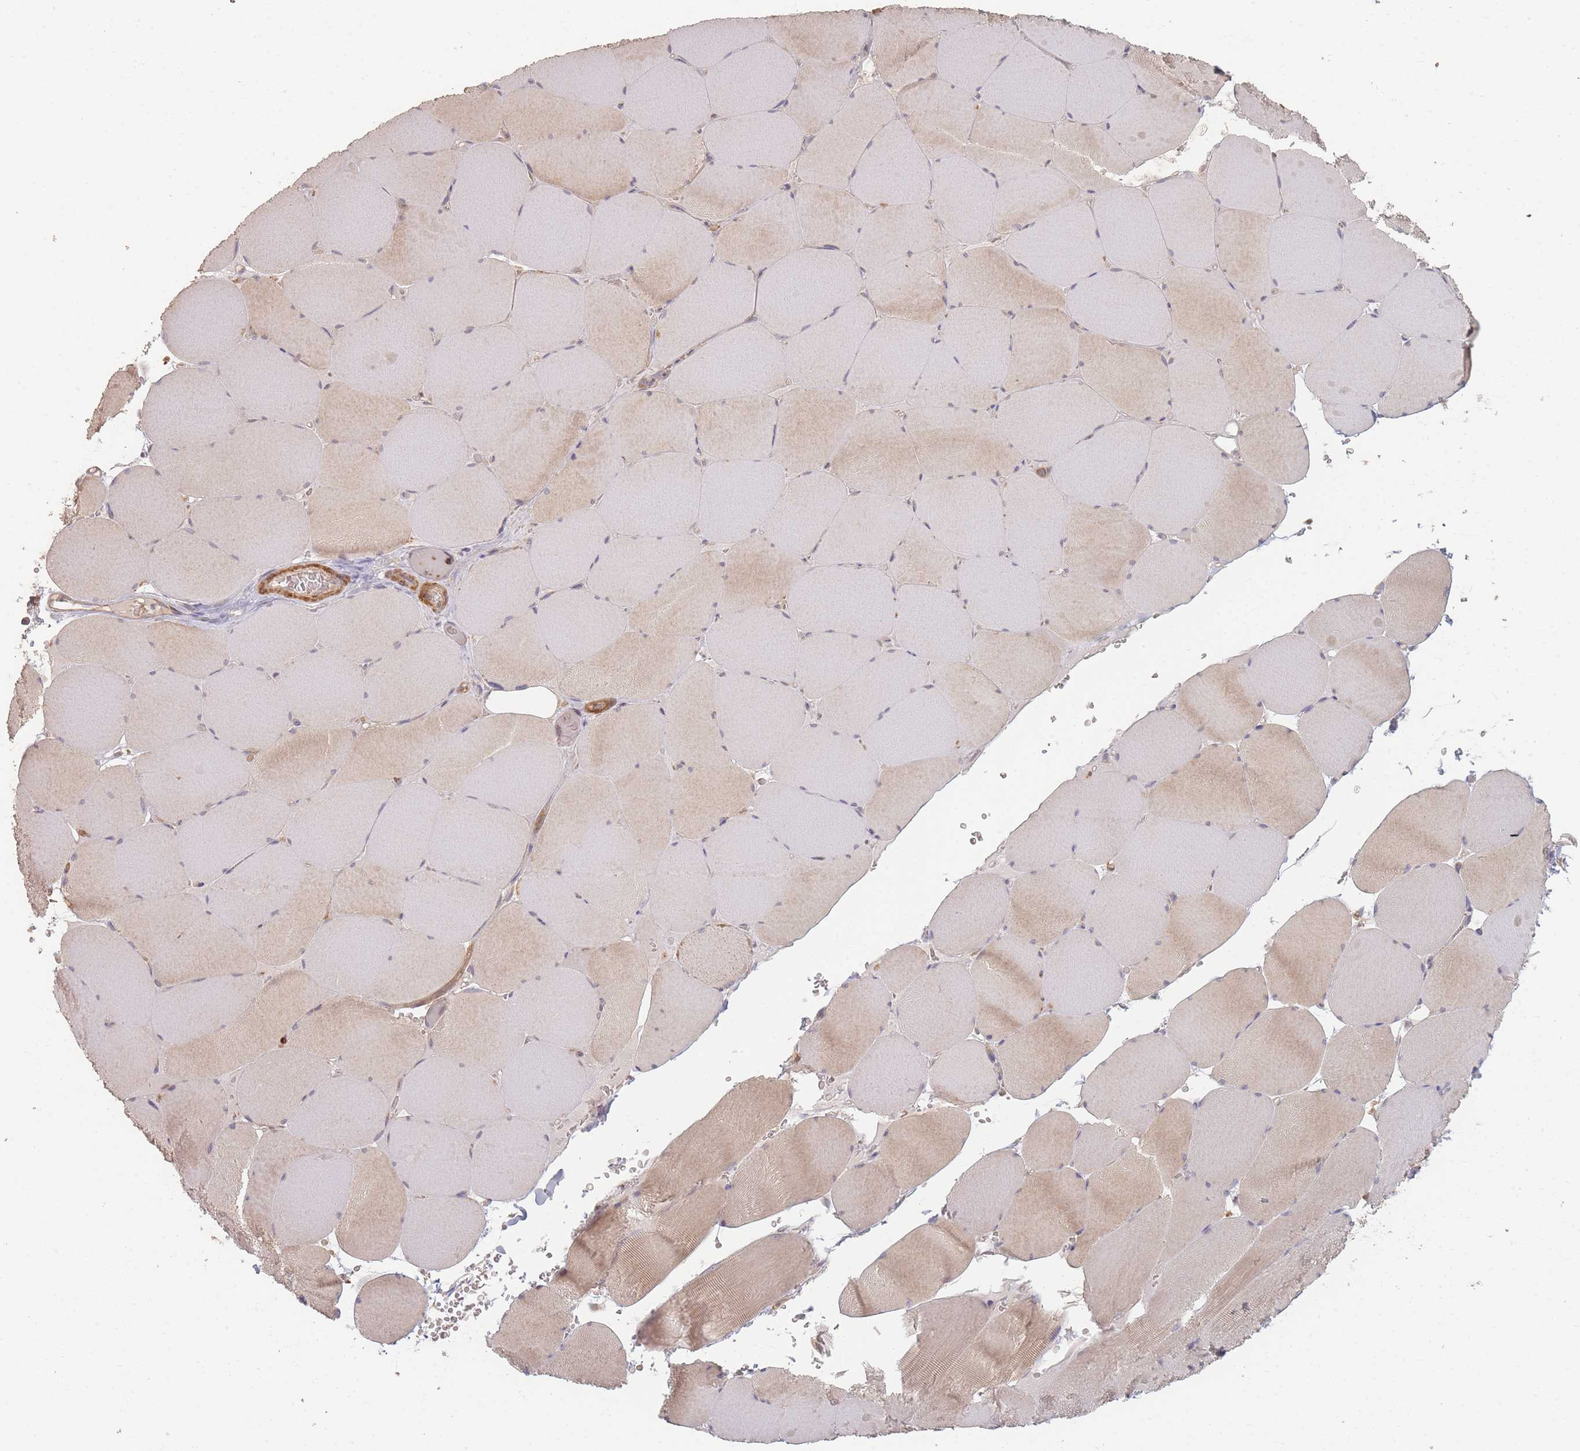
{"staining": {"intensity": "moderate", "quantity": "25%-75%", "location": "cytoplasmic/membranous"}, "tissue": "skeletal muscle", "cell_type": "Myocytes", "image_type": "normal", "snomed": [{"axis": "morphology", "description": "Normal tissue, NOS"}, {"axis": "topography", "description": "Skeletal muscle"}, {"axis": "topography", "description": "Head-Neck"}], "caption": "Brown immunohistochemical staining in benign skeletal muscle reveals moderate cytoplasmic/membranous staining in approximately 25%-75% of myocytes. (IHC, brightfield microscopy, high magnification).", "gene": "MRPS6", "patient": {"sex": "male", "age": 66}}